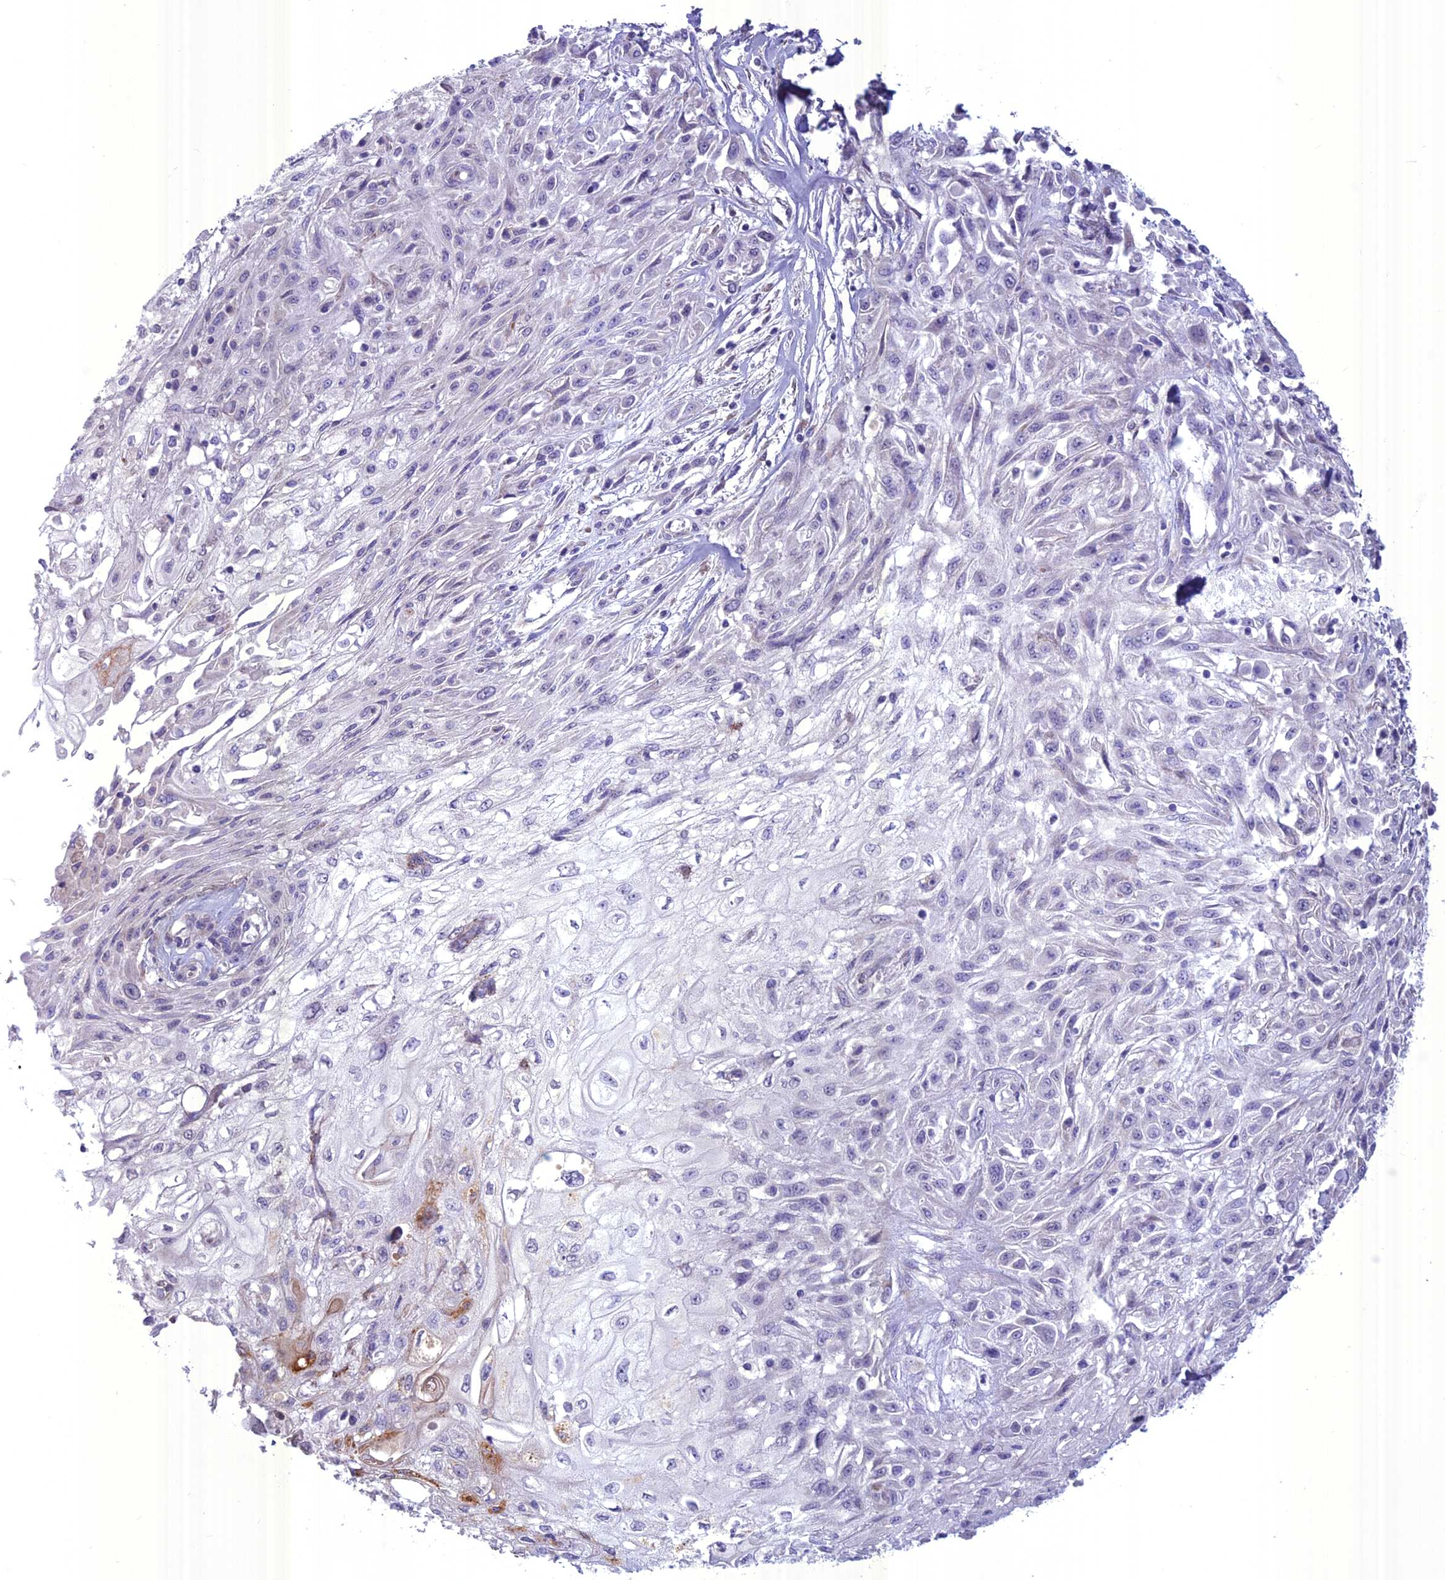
{"staining": {"intensity": "negative", "quantity": "none", "location": "none"}, "tissue": "skin cancer", "cell_type": "Tumor cells", "image_type": "cancer", "snomed": [{"axis": "morphology", "description": "Squamous cell carcinoma, NOS"}, {"axis": "morphology", "description": "Squamous cell carcinoma, metastatic, NOS"}, {"axis": "topography", "description": "Skin"}, {"axis": "topography", "description": "Lymph node"}], "caption": "The immunohistochemistry (IHC) image has no significant staining in tumor cells of skin cancer tissue.", "gene": "SPHKAP", "patient": {"sex": "male", "age": 75}}